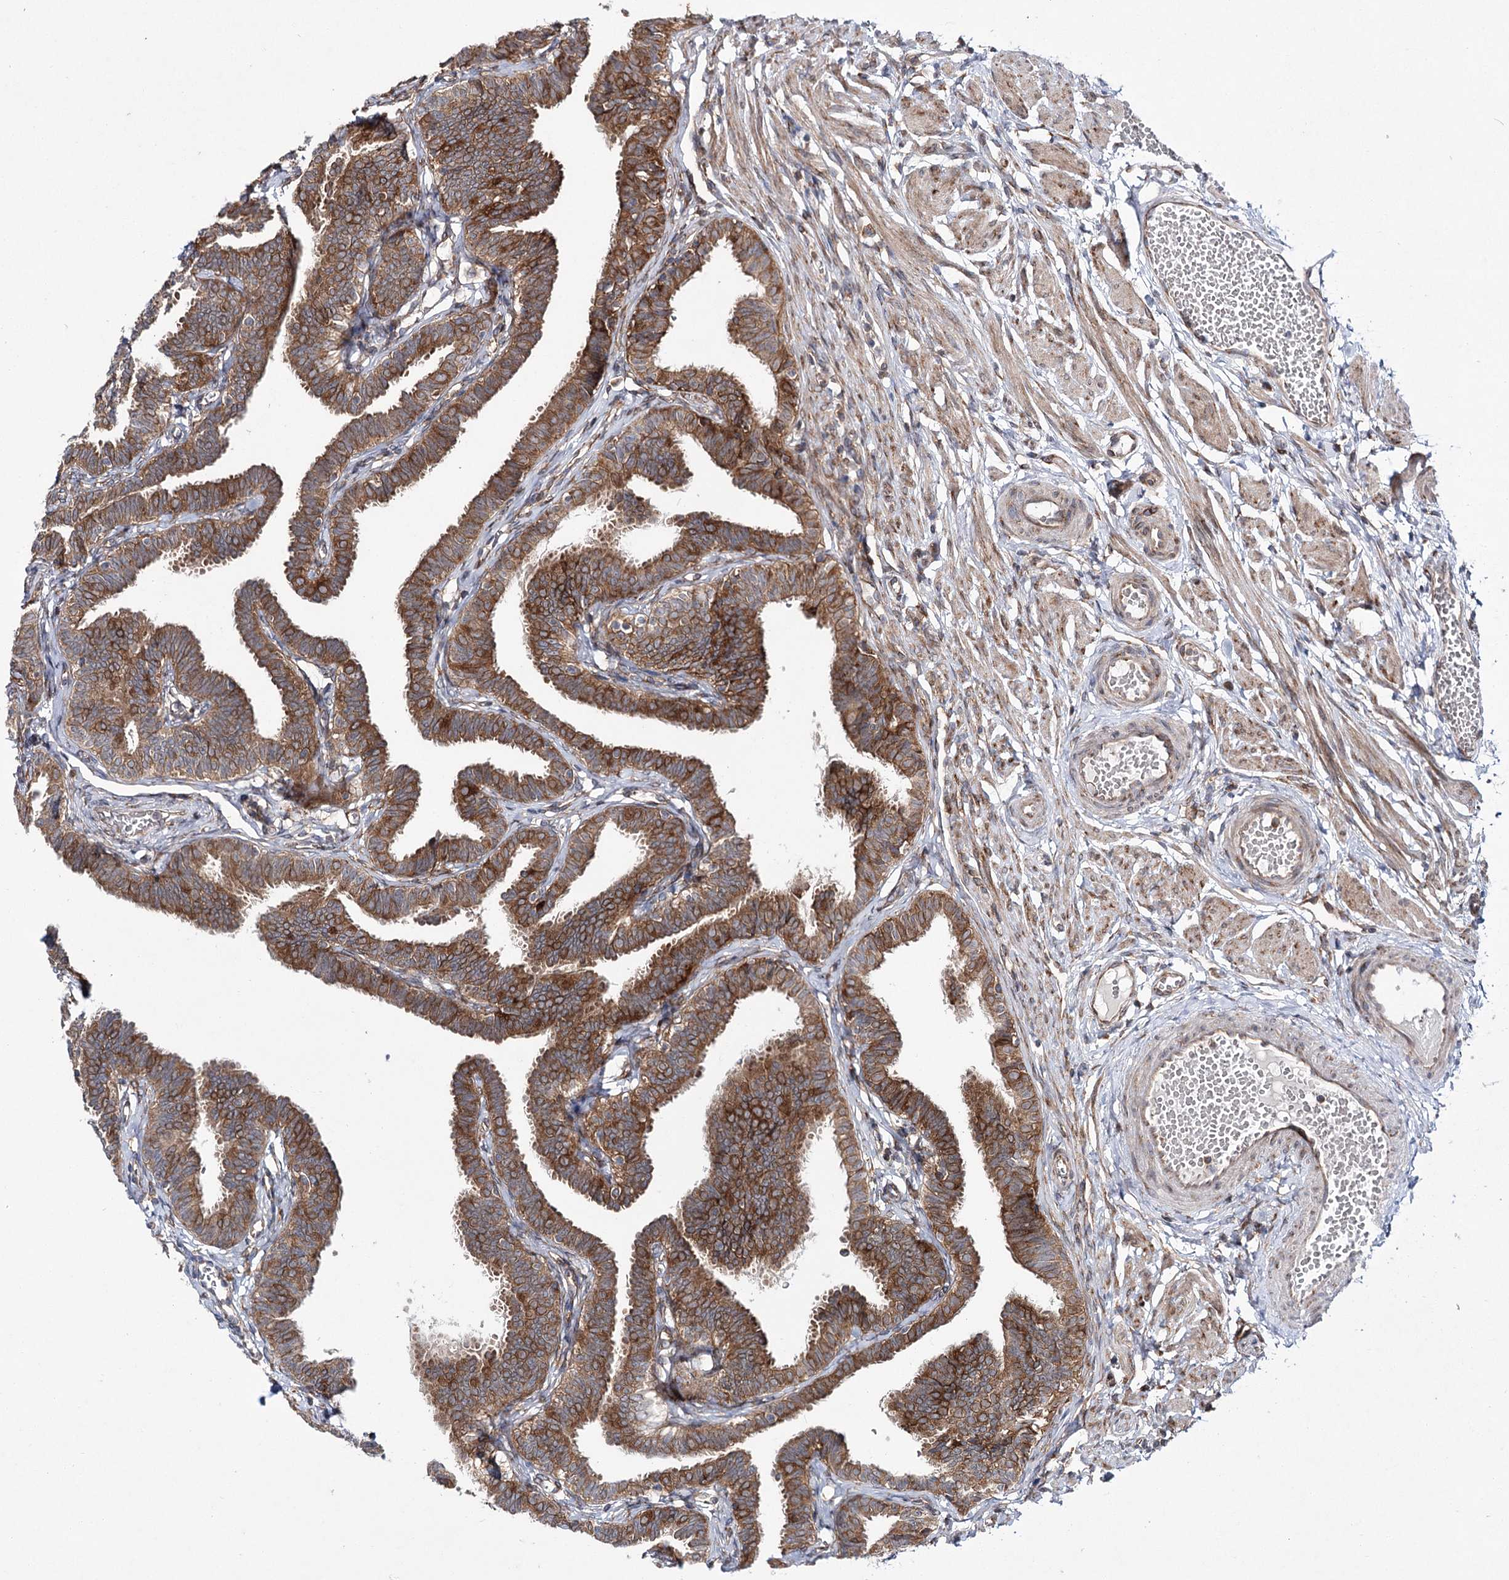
{"staining": {"intensity": "moderate", "quantity": ">75%", "location": "cytoplasmic/membranous"}, "tissue": "fallopian tube", "cell_type": "Glandular cells", "image_type": "normal", "snomed": [{"axis": "morphology", "description": "Normal tissue, NOS"}, {"axis": "topography", "description": "Fallopian tube"}, {"axis": "topography", "description": "Ovary"}], "caption": "Immunohistochemistry (IHC) image of unremarkable fallopian tube: human fallopian tube stained using immunohistochemistry (IHC) reveals medium levels of moderate protein expression localized specifically in the cytoplasmic/membranous of glandular cells, appearing as a cytoplasmic/membranous brown color.", "gene": "VWA2", "patient": {"sex": "female", "age": 23}}